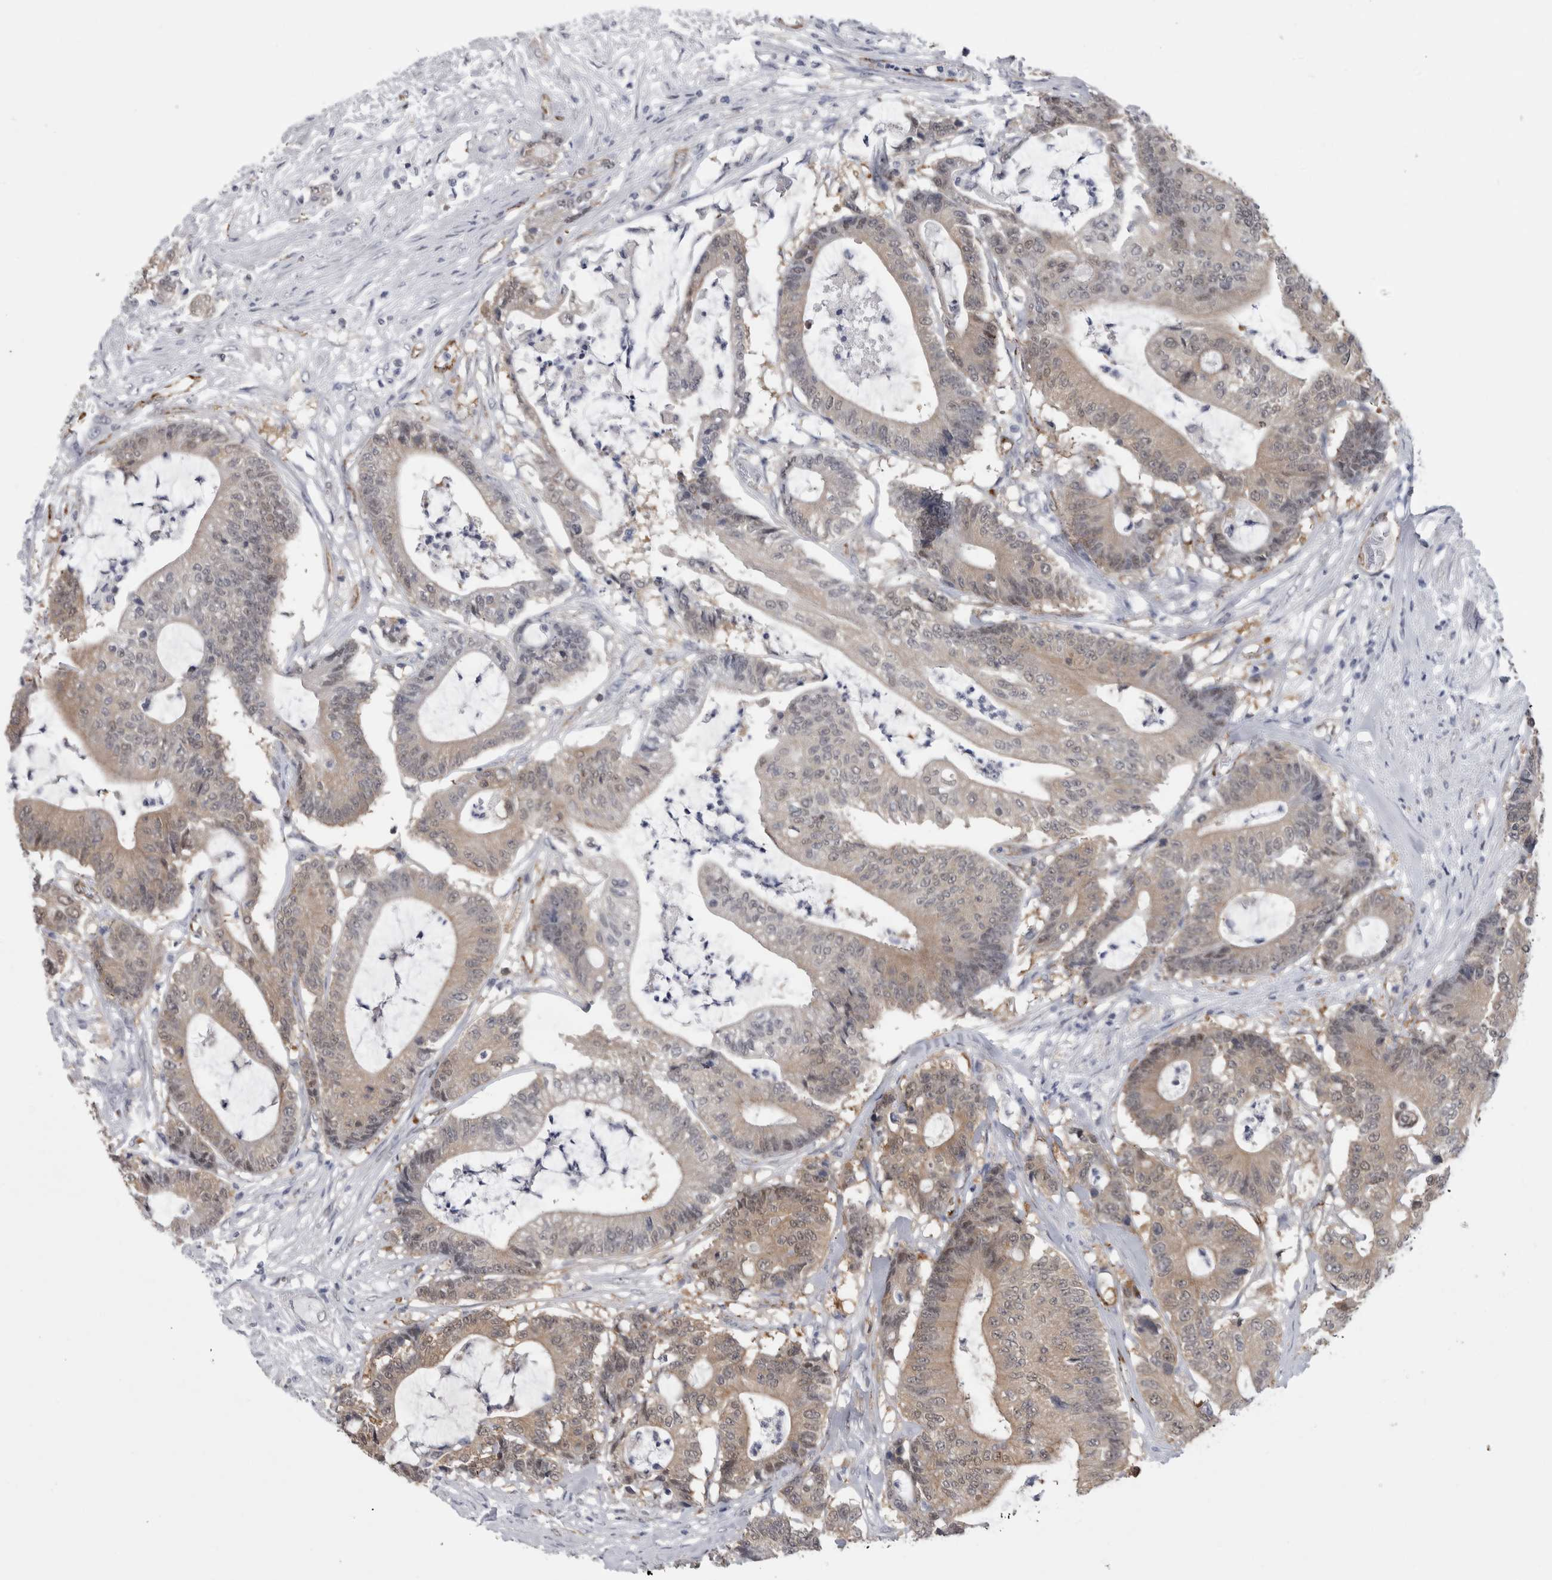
{"staining": {"intensity": "weak", "quantity": ">75%", "location": "cytoplasmic/membranous"}, "tissue": "colorectal cancer", "cell_type": "Tumor cells", "image_type": "cancer", "snomed": [{"axis": "morphology", "description": "Adenocarcinoma, NOS"}, {"axis": "topography", "description": "Colon"}], "caption": "Protein staining of adenocarcinoma (colorectal) tissue exhibits weak cytoplasmic/membranous staining in approximately >75% of tumor cells.", "gene": "ACOT7", "patient": {"sex": "female", "age": 84}}